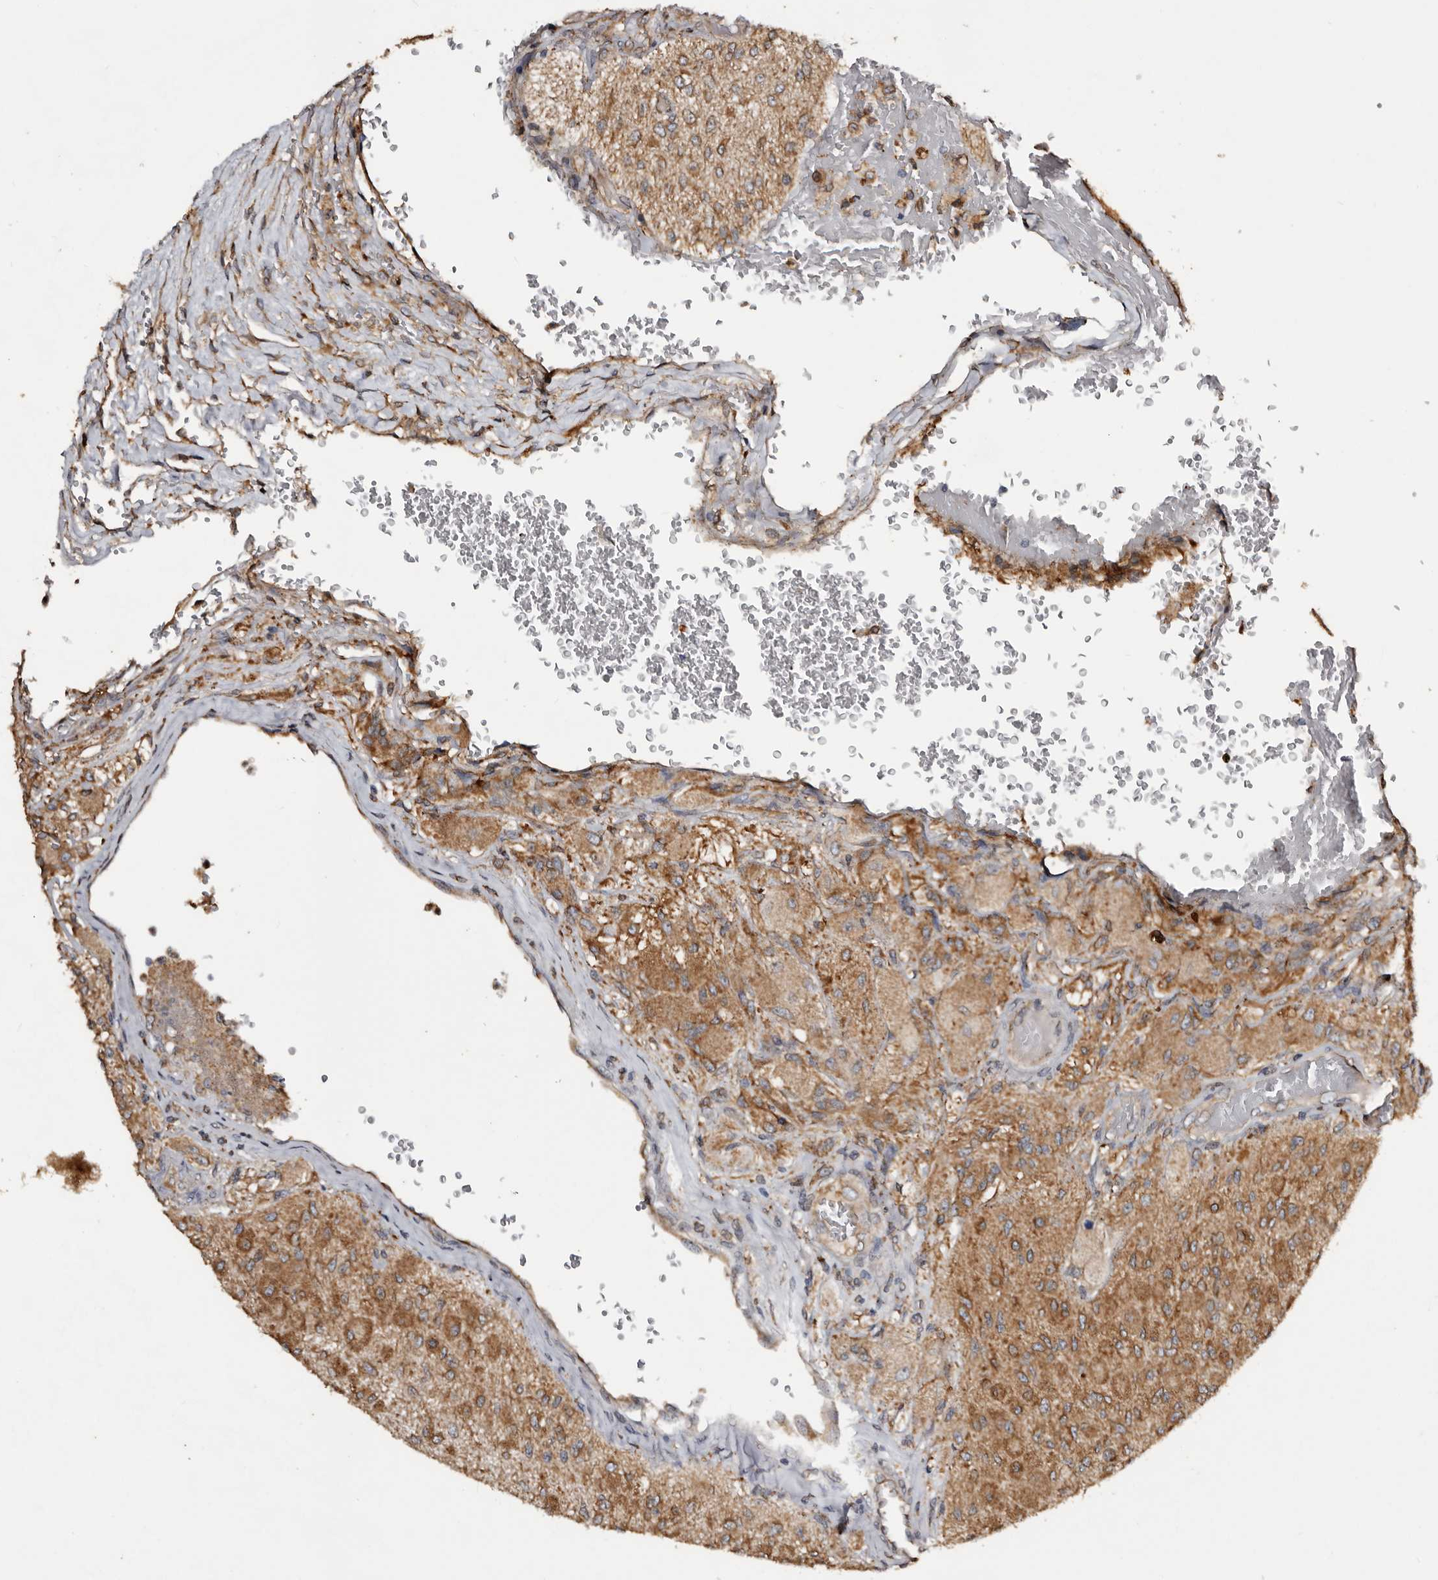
{"staining": {"intensity": "moderate", "quantity": ">75%", "location": "cytoplasmic/membranous"}, "tissue": "glioma", "cell_type": "Tumor cells", "image_type": "cancer", "snomed": [{"axis": "morphology", "description": "Normal tissue, NOS"}, {"axis": "morphology", "description": "Glioma, malignant, High grade"}, {"axis": "topography", "description": "Cerebral cortex"}], "caption": "Malignant glioma (high-grade) was stained to show a protein in brown. There is medium levels of moderate cytoplasmic/membranous expression in approximately >75% of tumor cells. The protein is shown in brown color, while the nuclei are stained blue.", "gene": "INKA2", "patient": {"sex": "male", "age": 77}}